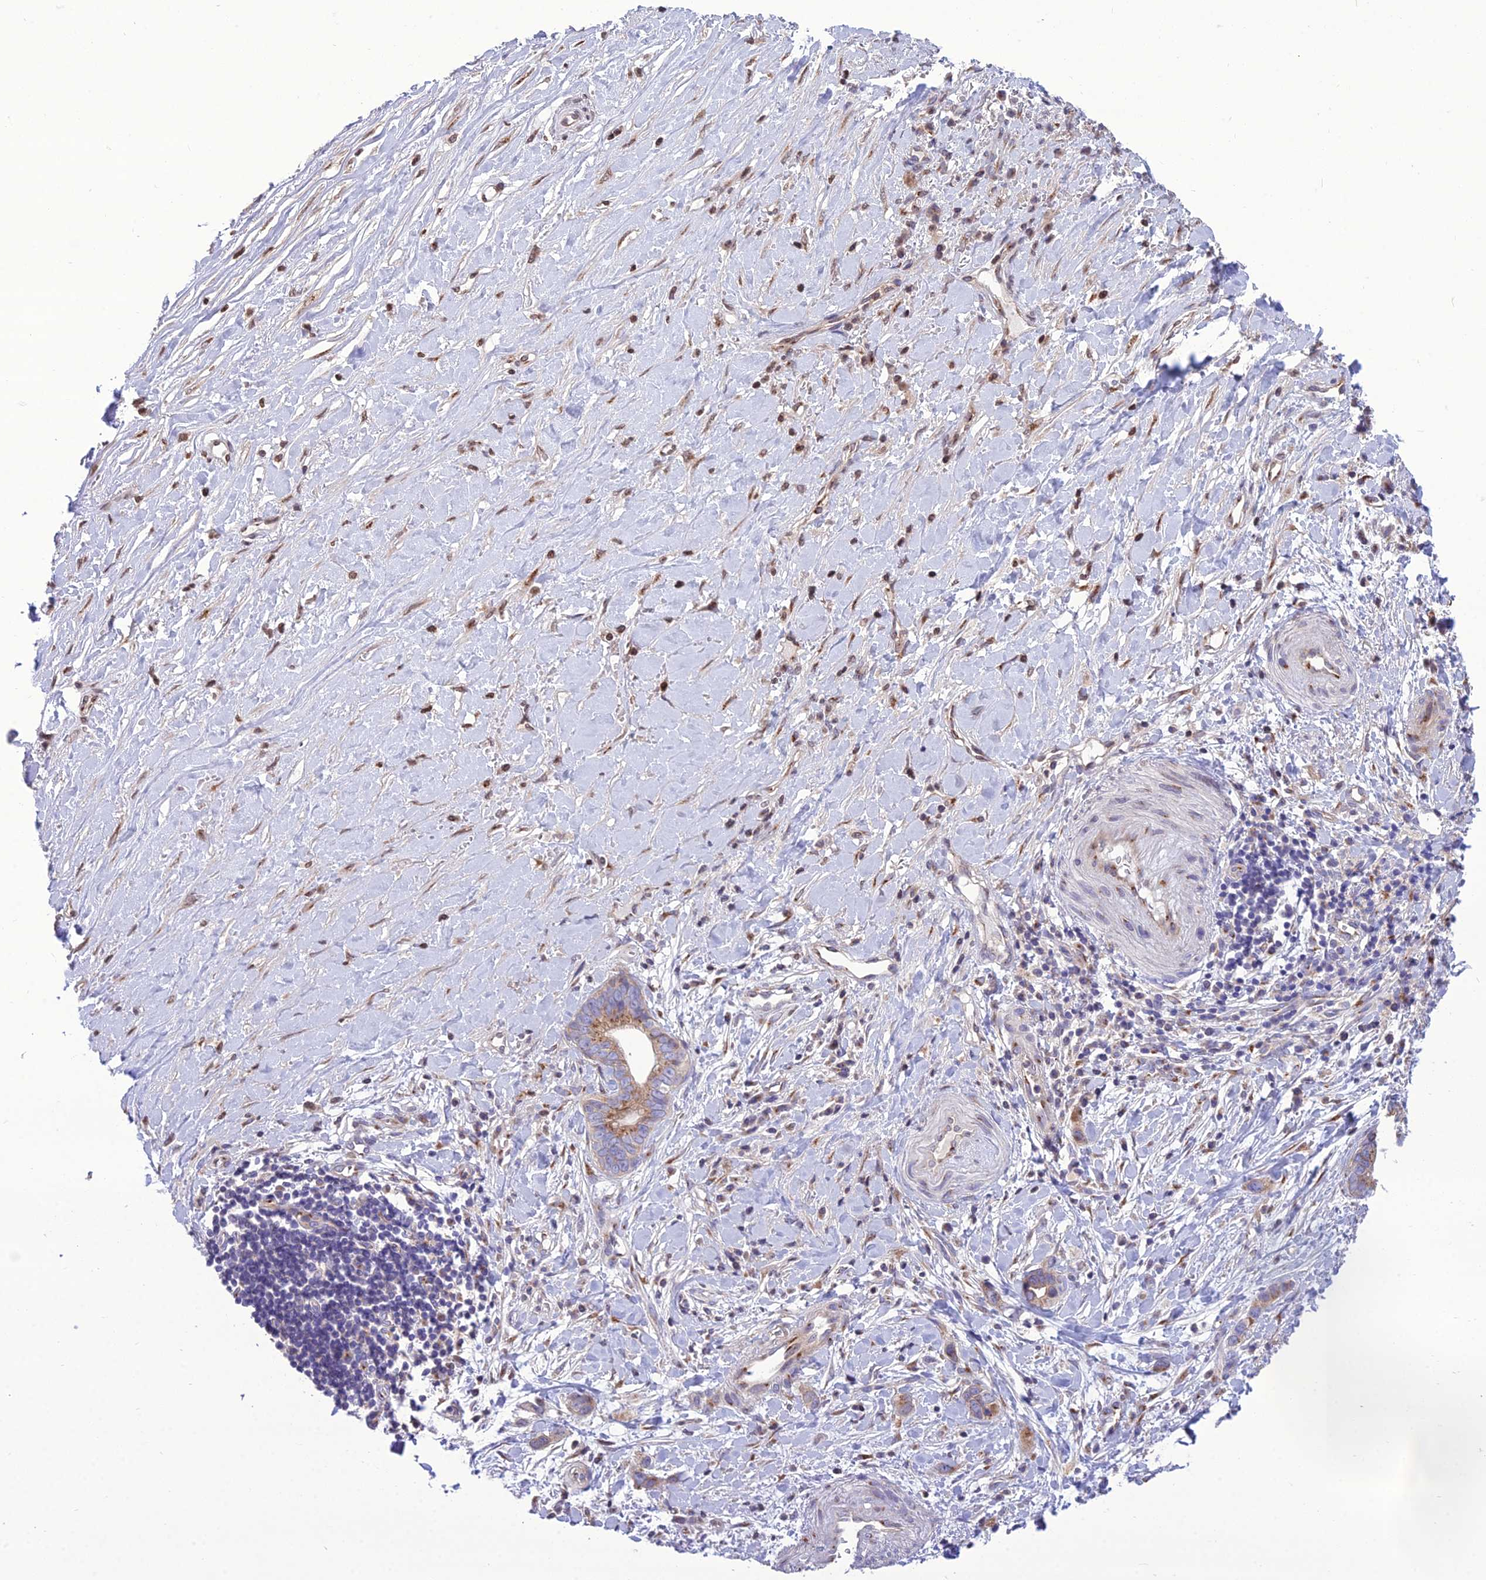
{"staining": {"intensity": "moderate", "quantity": "25%-75%", "location": "cytoplasmic/membranous"}, "tissue": "liver cancer", "cell_type": "Tumor cells", "image_type": "cancer", "snomed": [{"axis": "morphology", "description": "Cholangiocarcinoma"}, {"axis": "topography", "description": "Liver"}], "caption": "Immunohistochemical staining of liver cancer displays medium levels of moderate cytoplasmic/membranous protein expression in approximately 25%-75% of tumor cells.", "gene": "SPRYD7", "patient": {"sex": "female", "age": 79}}